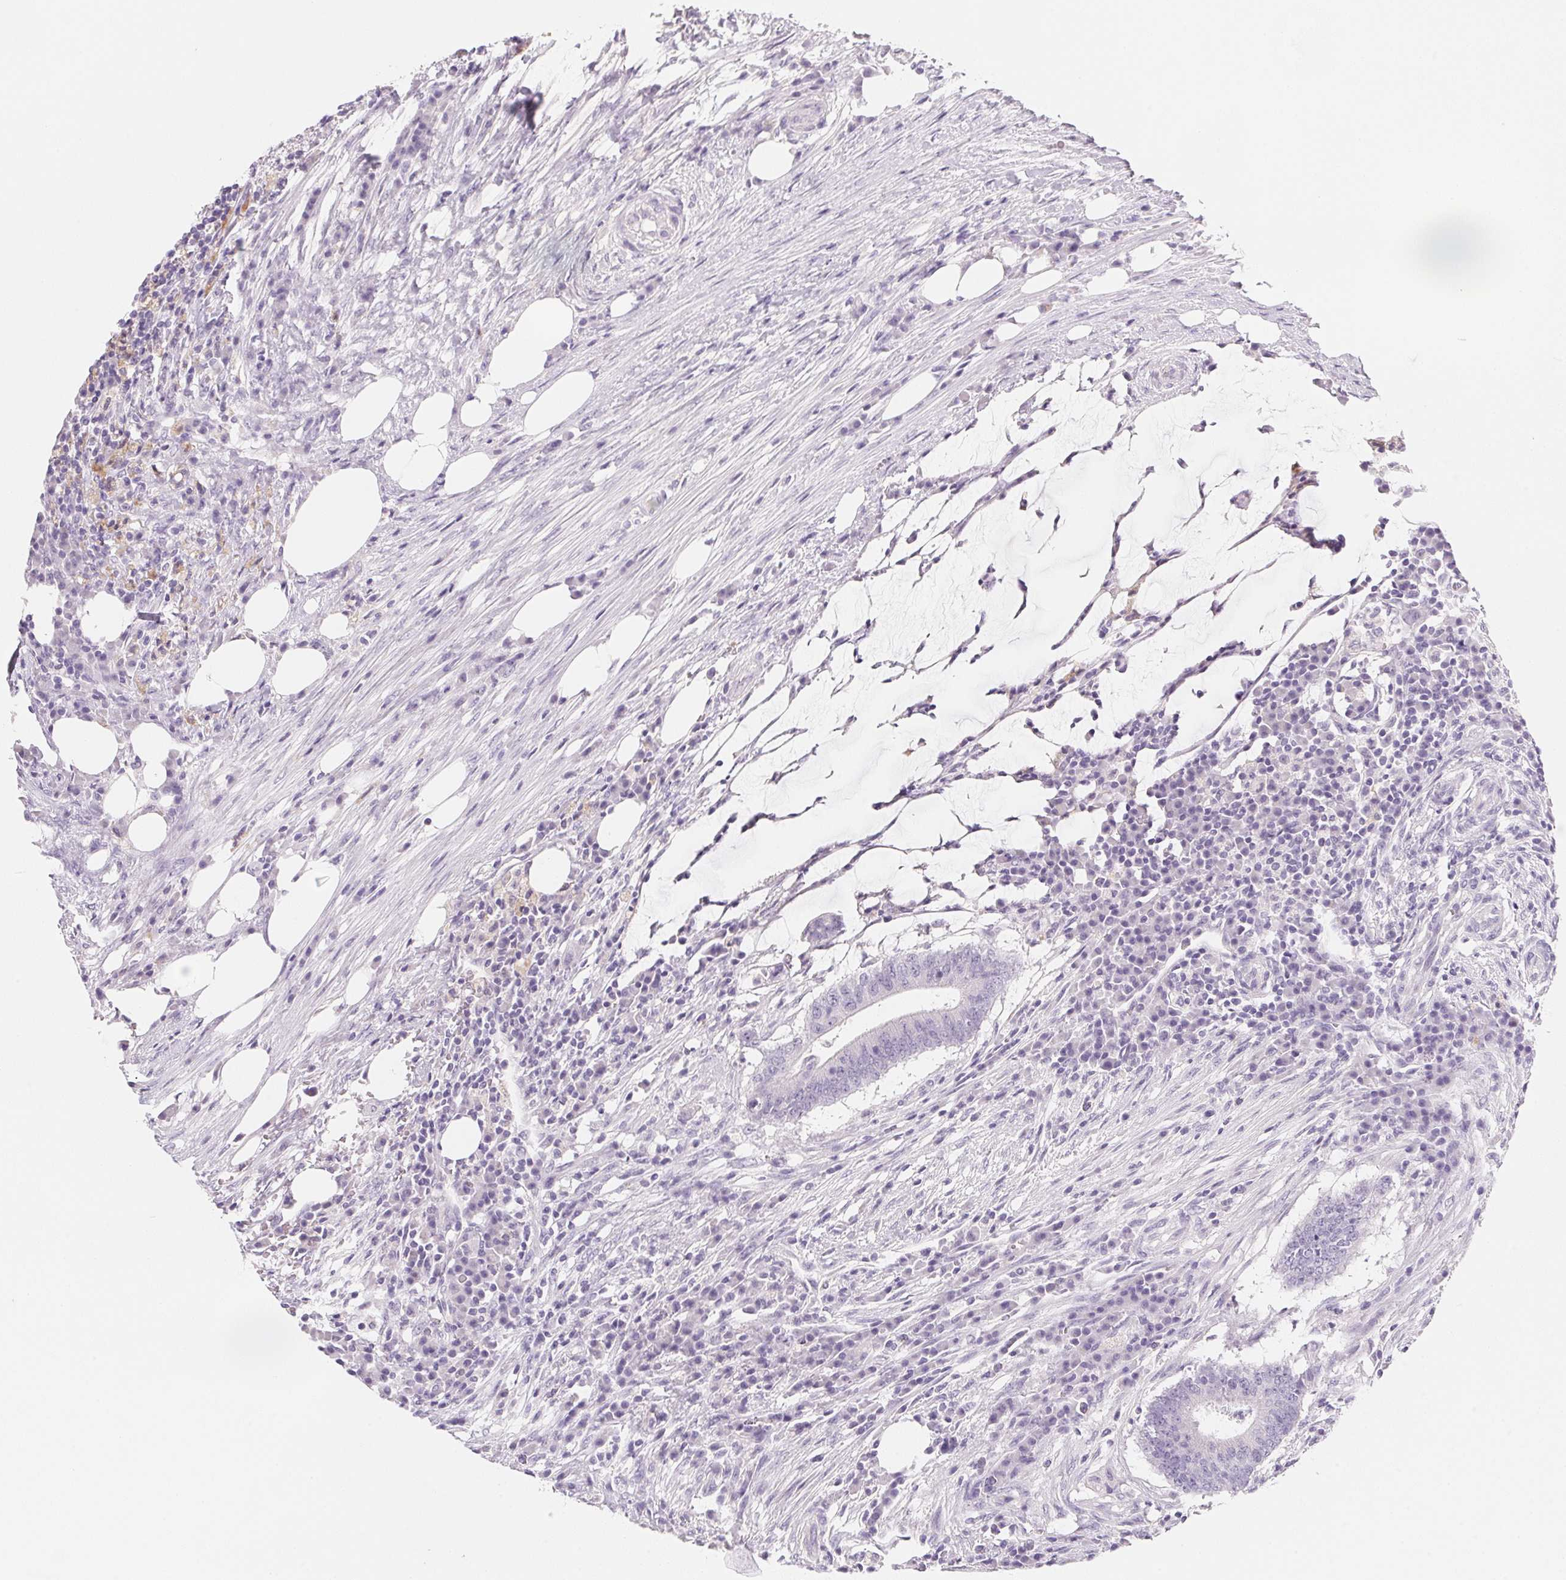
{"staining": {"intensity": "negative", "quantity": "none", "location": "none"}, "tissue": "colorectal cancer", "cell_type": "Tumor cells", "image_type": "cancer", "snomed": [{"axis": "morphology", "description": "Adenocarcinoma, NOS"}, {"axis": "topography", "description": "Colon"}], "caption": "Immunohistochemical staining of colorectal cancer (adenocarcinoma) exhibits no significant positivity in tumor cells. The staining was performed using DAB (3,3'-diaminobenzidine) to visualize the protein expression in brown, while the nuclei were stained in blue with hematoxylin (Magnification: 20x).", "gene": "ACP3", "patient": {"sex": "female", "age": 43}}